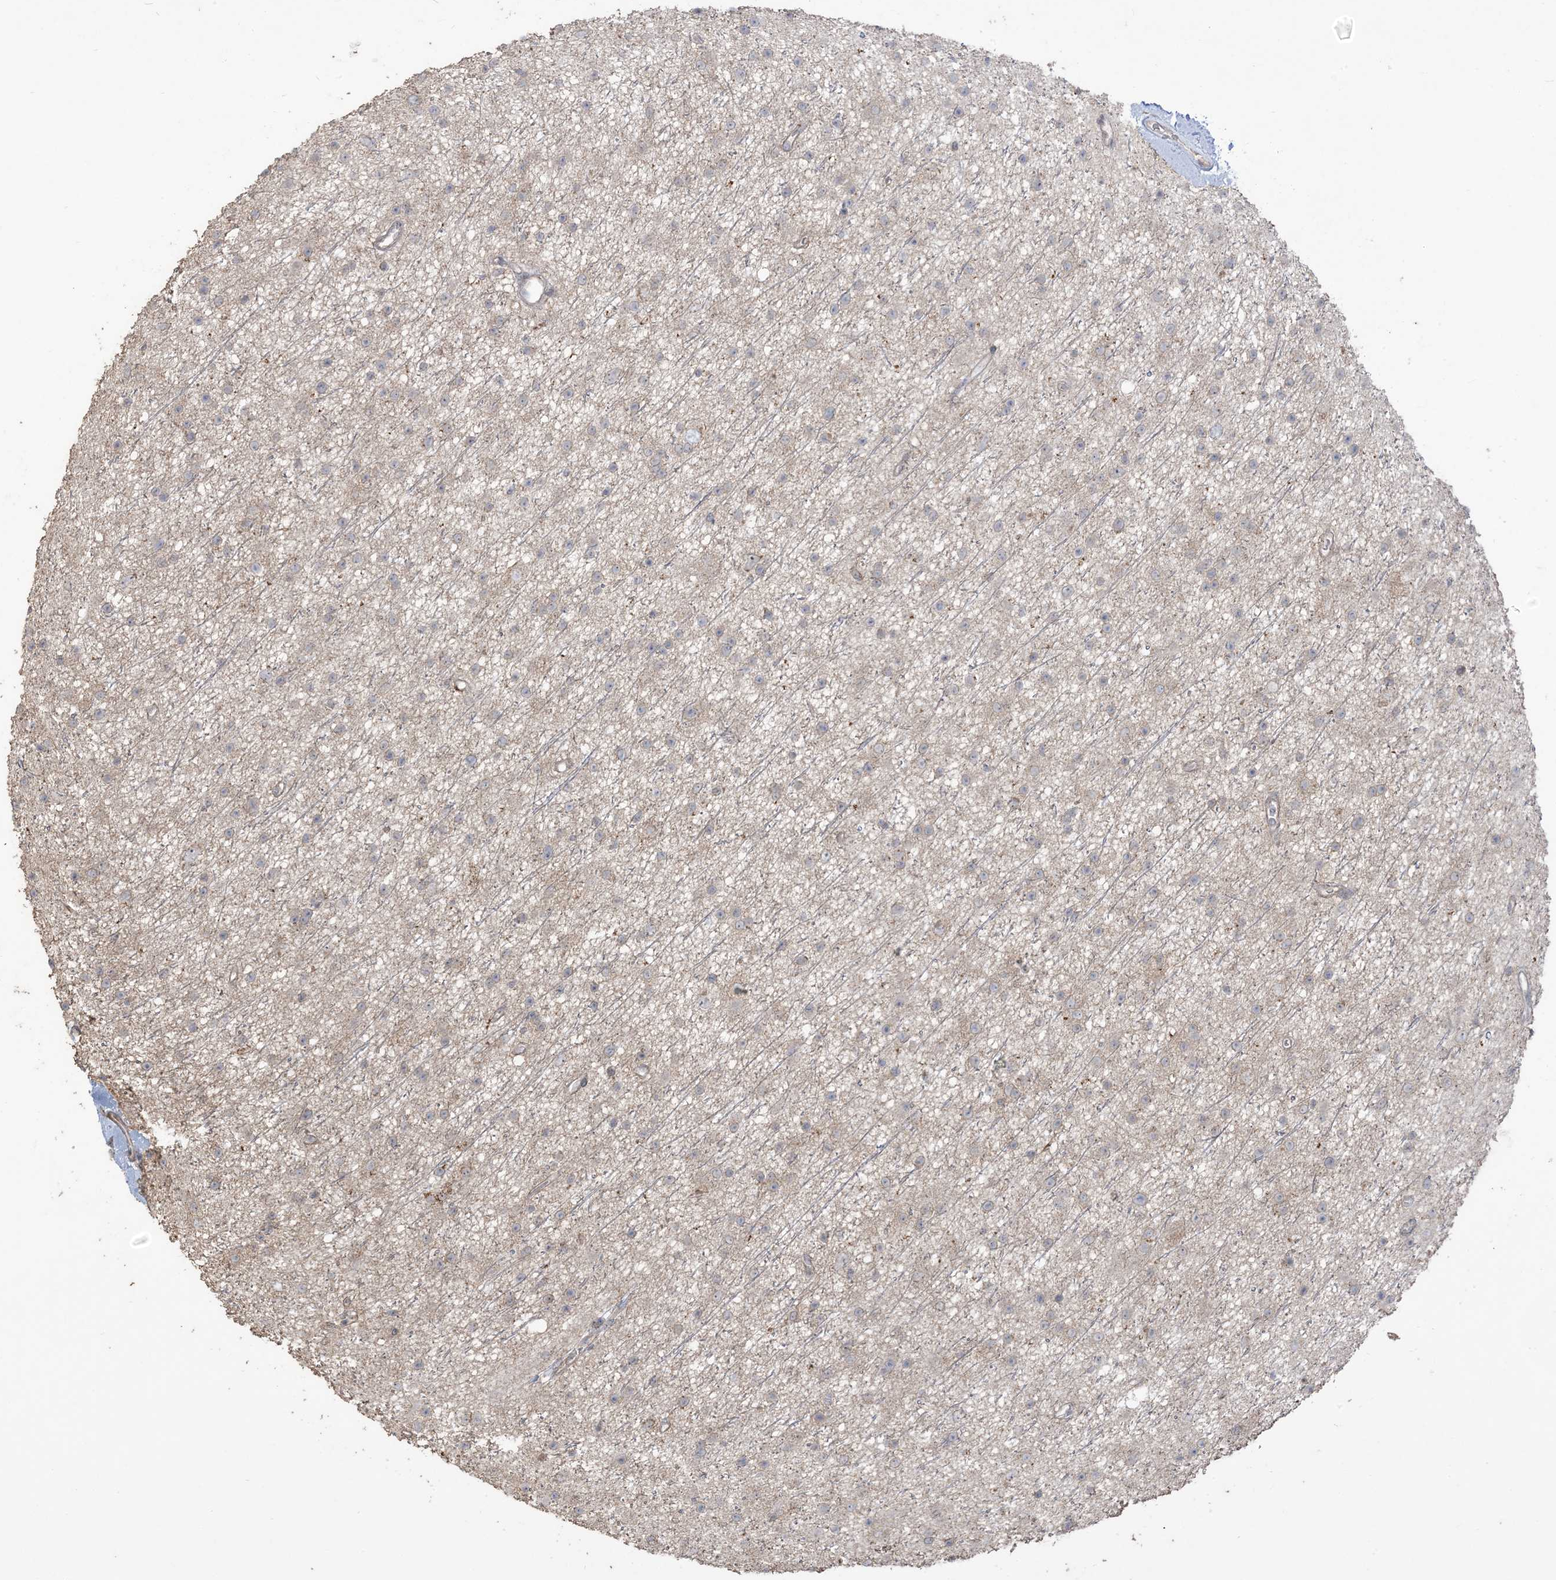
{"staining": {"intensity": "negative", "quantity": "none", "location": "none"}, "tissue": "glioma", "cell_type": "Tumor cells", "image_type": "cancer", "snomed": [{"axis": "morphology", "description": "Glioma, malignant, Low grade"}, {"axis": "topography", "description": "Cerebral cortex"}], "caption": "The photomicrograph shows no staining of tumor cells in malignant glioma (low-grade).", "gene": "KLHL18", "patient": {"sex": "female", "age": 39}}